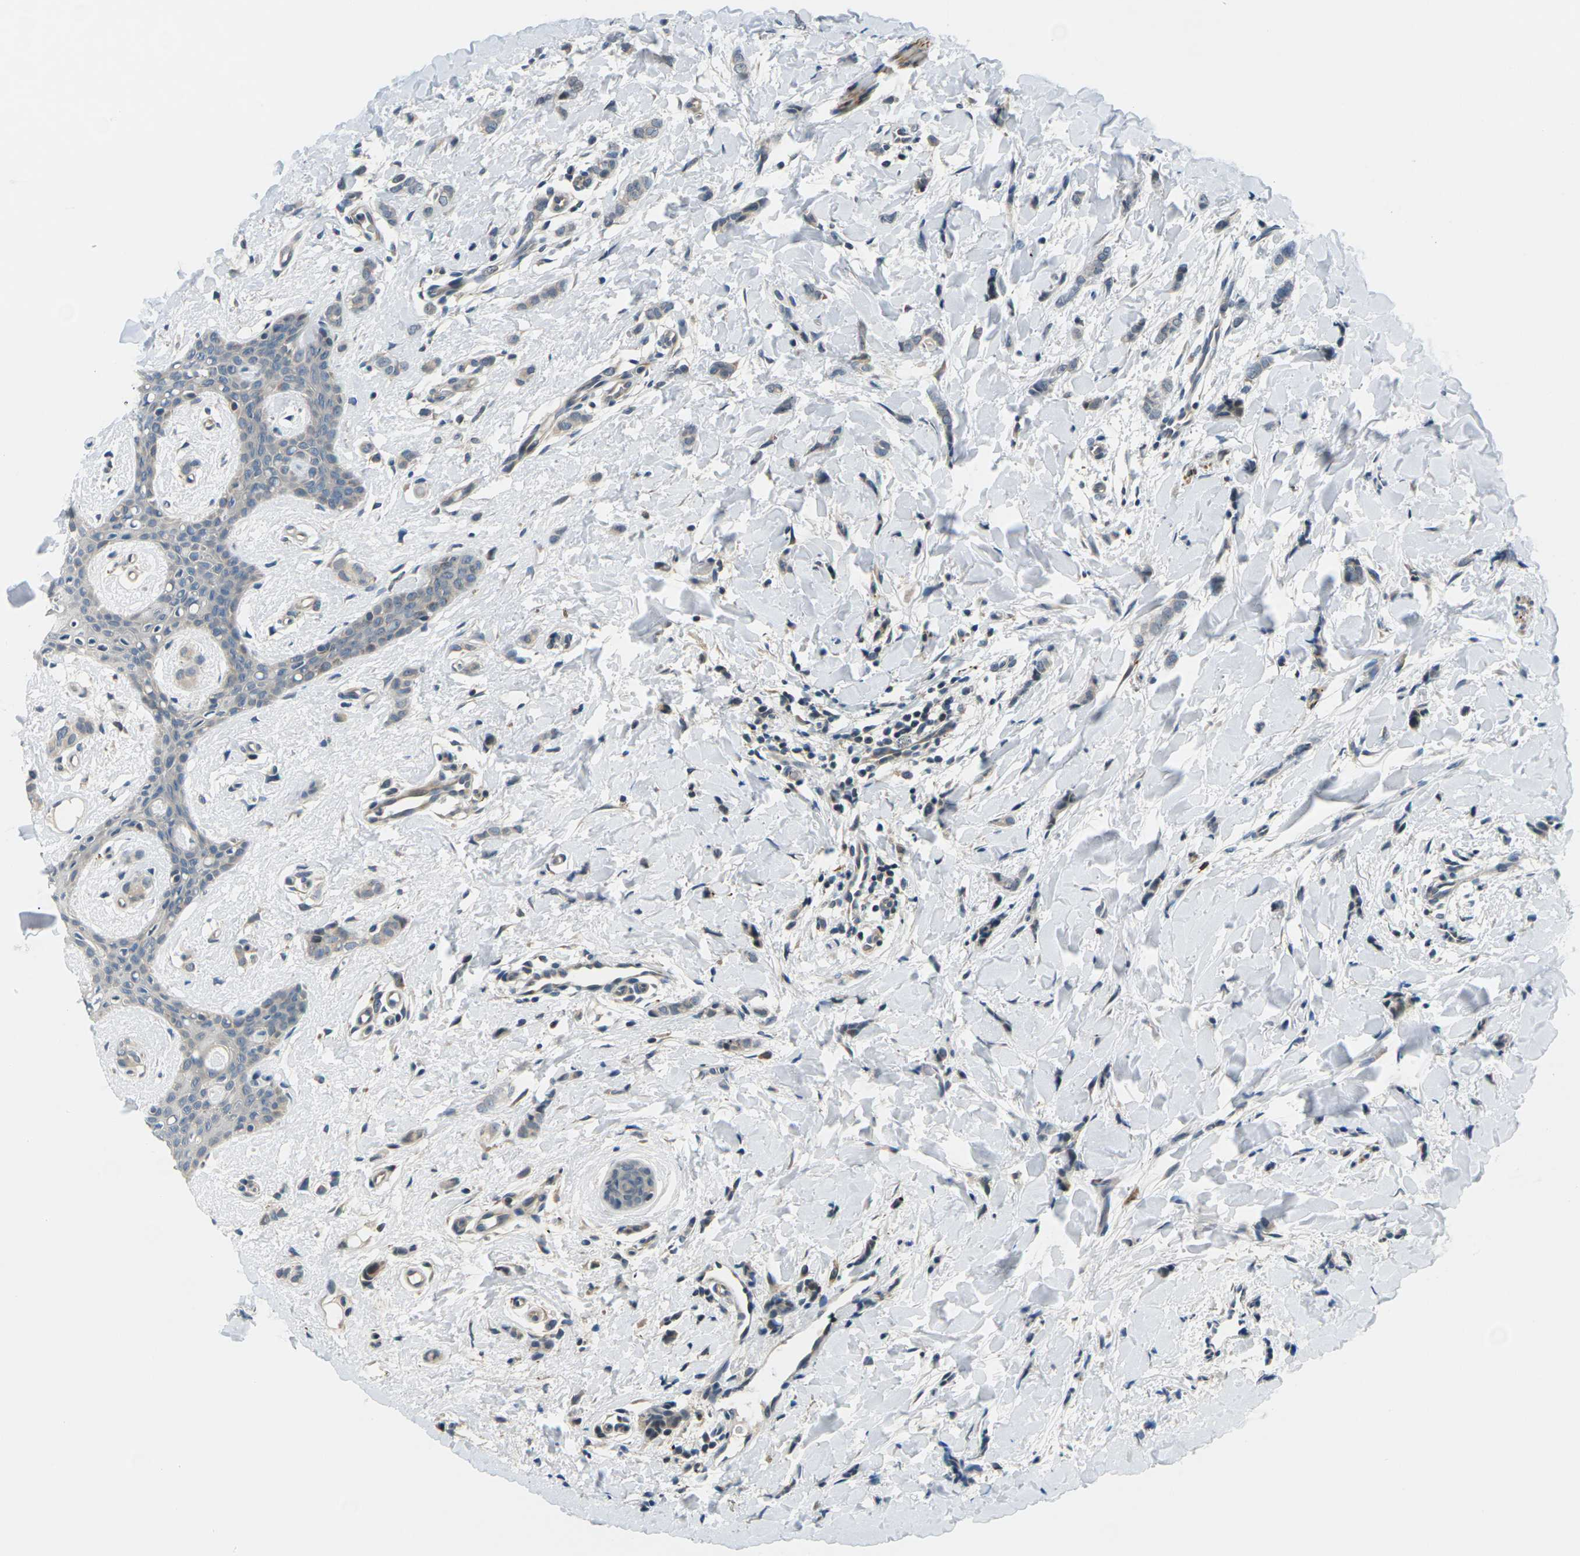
{"staining": {"intensity": "negative", "quantity": "none", "location": "none"}, "tissue": "breast cancer", "cell_type": "Tumor cells", "image_type": "cancer", "snomed": [{"axis": "morphology", "description": "Lobular carcinoma"}, {"axis": "topography", "description": "Skin"}, {"axis": "topography", "description": "Breast"}], "caption": "Tumor cells show no significant protein positivity in breast lobular carcinoma.", "gene": "SLC13A3", "patient": {"sex": "female", "age": 46}}